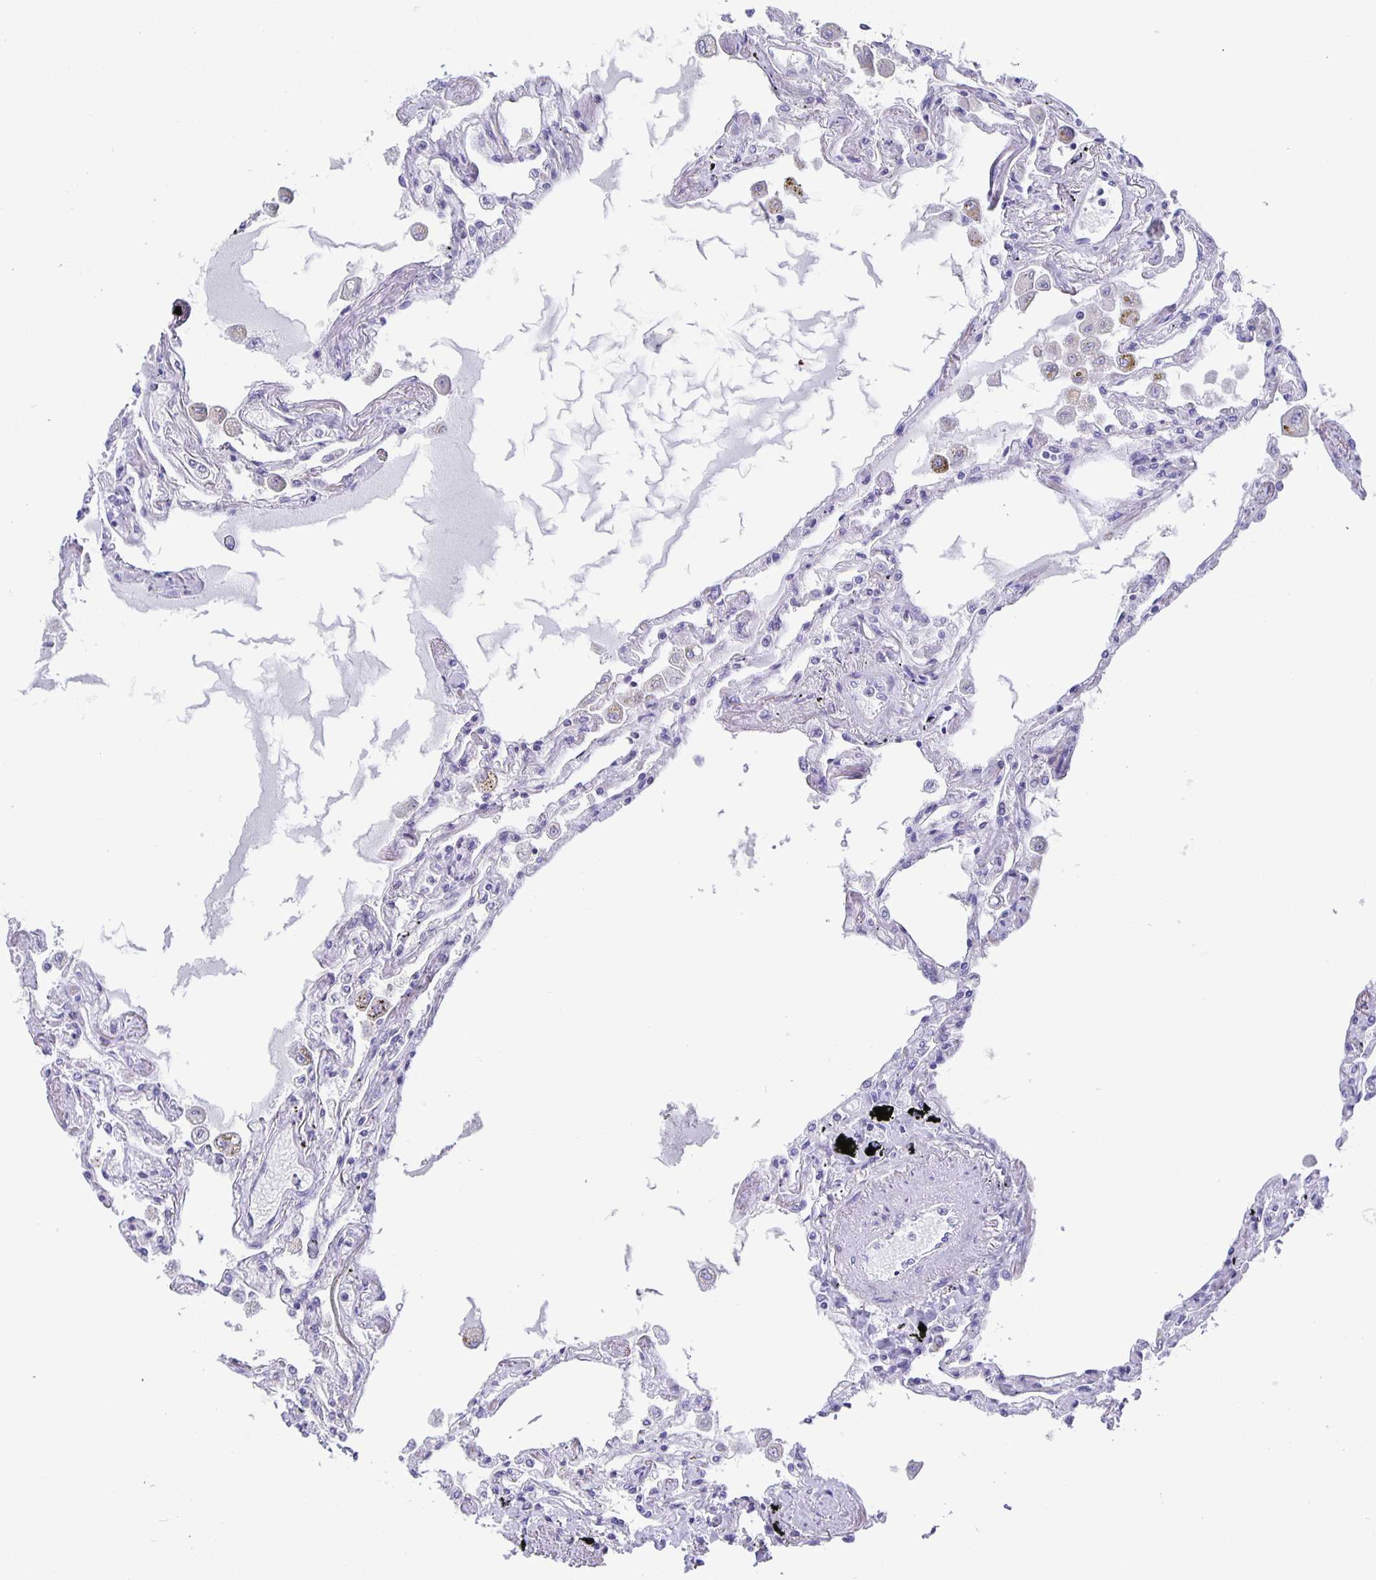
{"staining": {"intensity": "negative", "quantity": "none", "location": "none"}, "tissue": "lung", "cell_type": "Alveolar cells", "image_type": "normal", "snomed": [{"axis": "morphology", "description": "Normal tissue, NOS"}, {"axis": "morphology", "description": "Adenocarcinoma, NOS"}, {"axis": "topography", "description": "Cartilage tissue"}, {"axis": "topography", "description": "Lung"}], "caption": "The IHC micrograph has no significant expression in alveolar cells of lung.", "gene": "SATB2", "patient": {"sex": "female", "age": 67}}